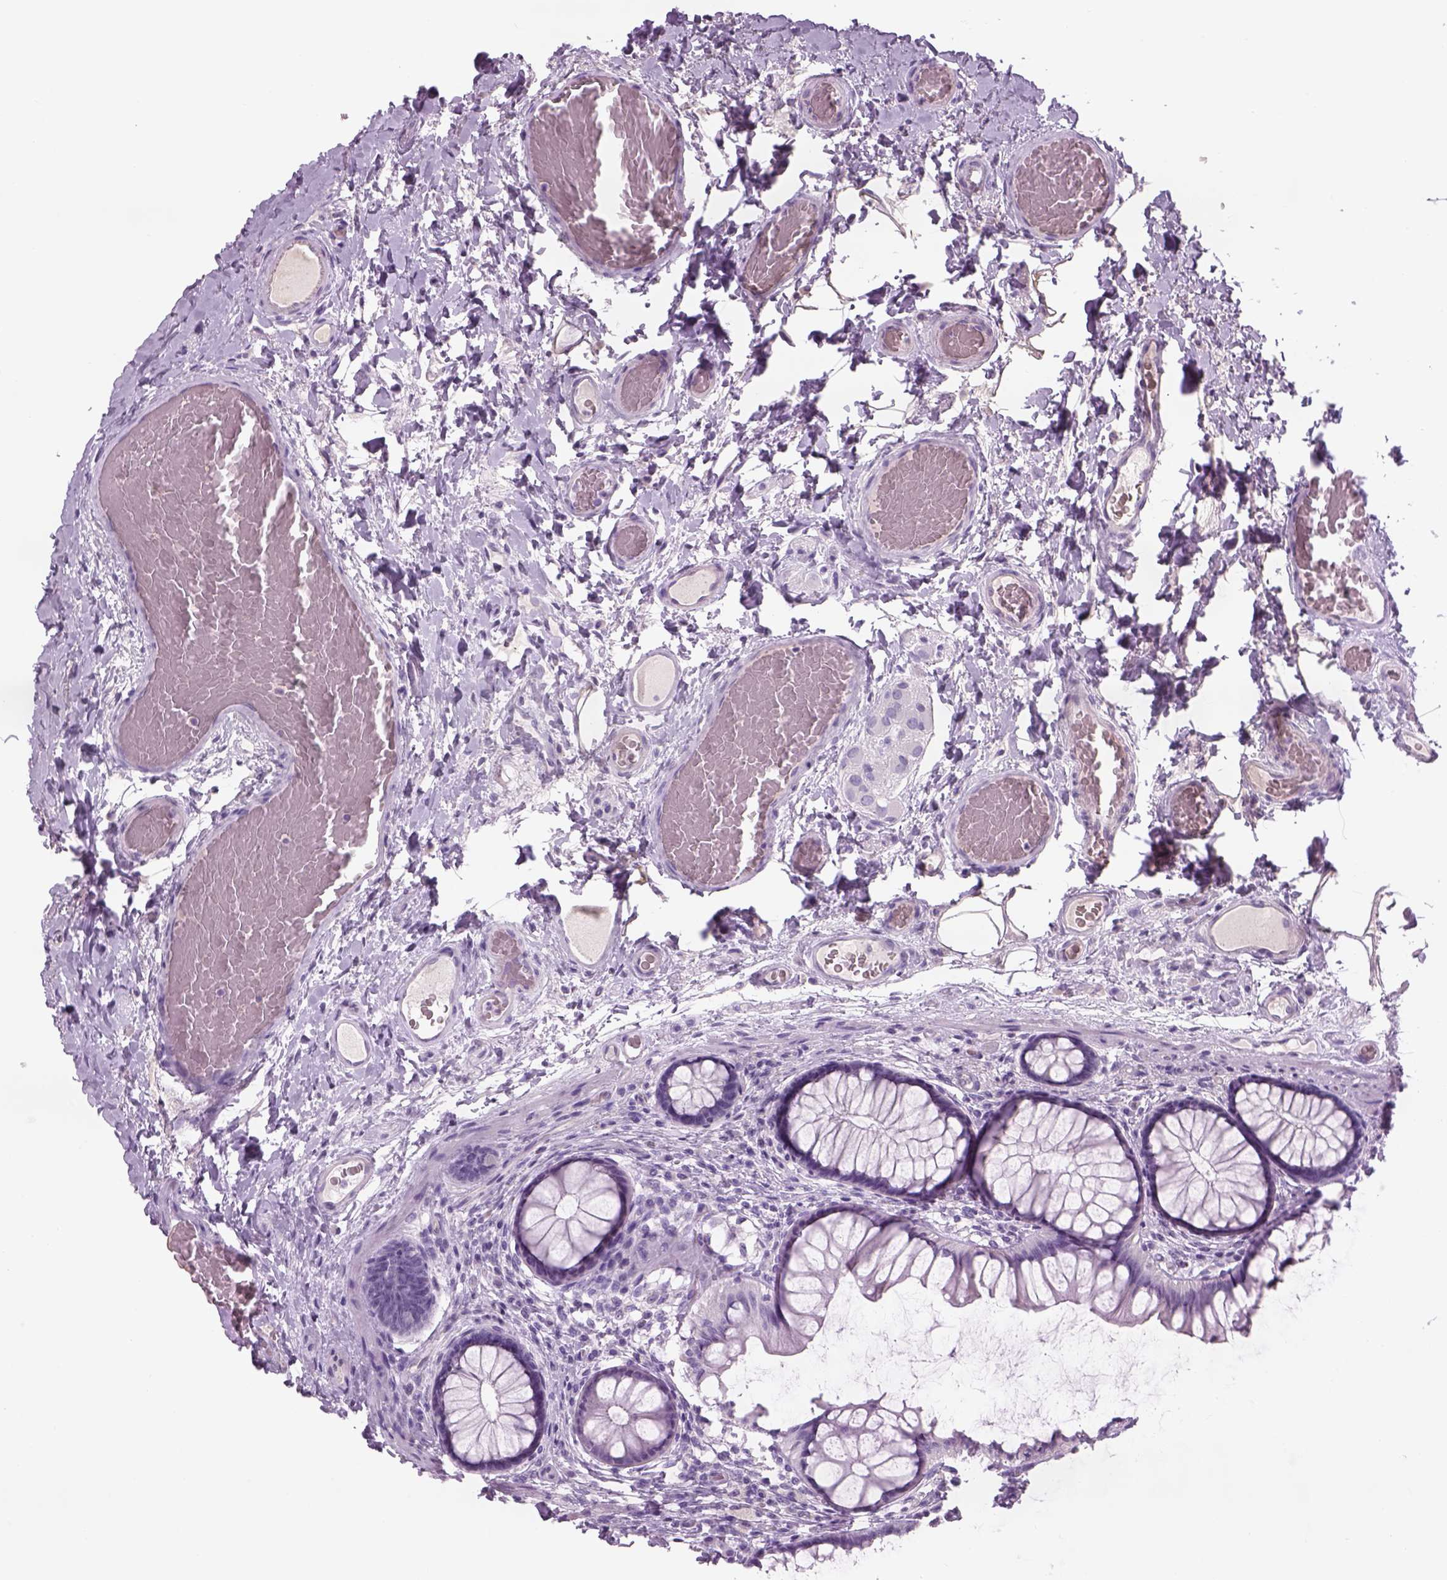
{"staining": {"intensity": "negative", "quantity": "none", "location": "none"}, "tissue": "colon", "cell_type": "Endothelial cells", "image_type": "normal", "snomed": [{"axis": "morphology", "description": "Normal tissue, NOS"}, {"axis": "topography", "description": "Colon"}], "caption": "Protein analysis of unremarkable colon exhibits no significant staining in endothelial cells. The staining was performed using DAB (3,3'-diaminobenzidine) to visualize the protein expression in brown, while the nuclei were stained in blue with hematoxylin (Magnification: 20x).", "gene": "GAS2L2", "patient": {"sex": "female", "age": 65}}